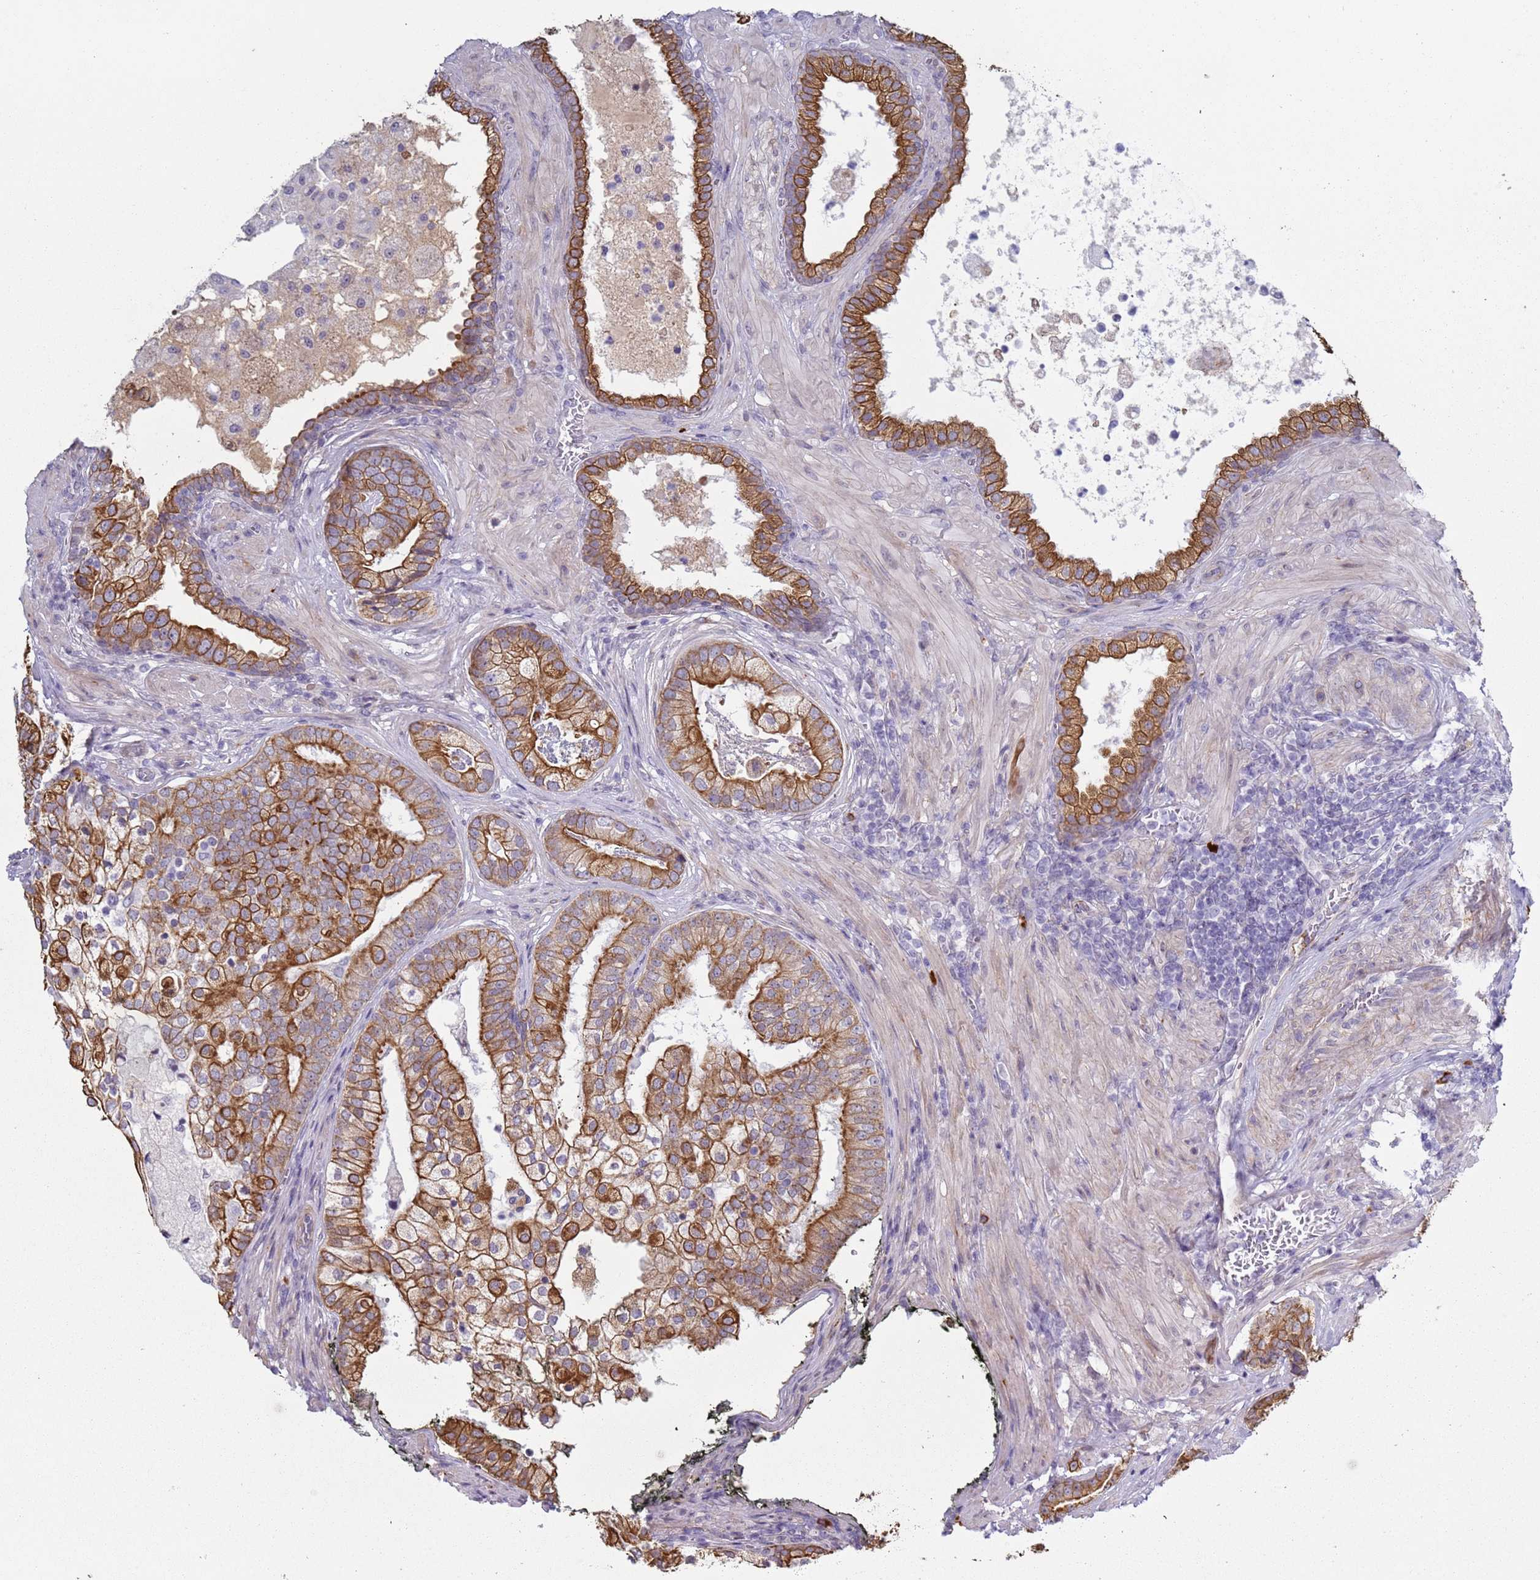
{"staining": {"intensity": "strong", "quantity": ">75%", "location": "cytoplasmic/membranous"}, "tissue": "prostate cancer", "cell_type": "Tumor cells", "image_type": "cancer", "snomed": [{"axis": "morphology", "description": "Adenocarcinoma, High grade"}, {"axis": "topography", "description": "Prostate"}], "caption": "A brown stain labels strong cytoplasmic/membranous positivity of a protein in high-grade adenocarcinoma (prostate) tumor cells. The protein is shown in brown color, while the nuclei are stained blue.", "gene": "NPAP1", "patient": {"sex": "male", "age": 55}}